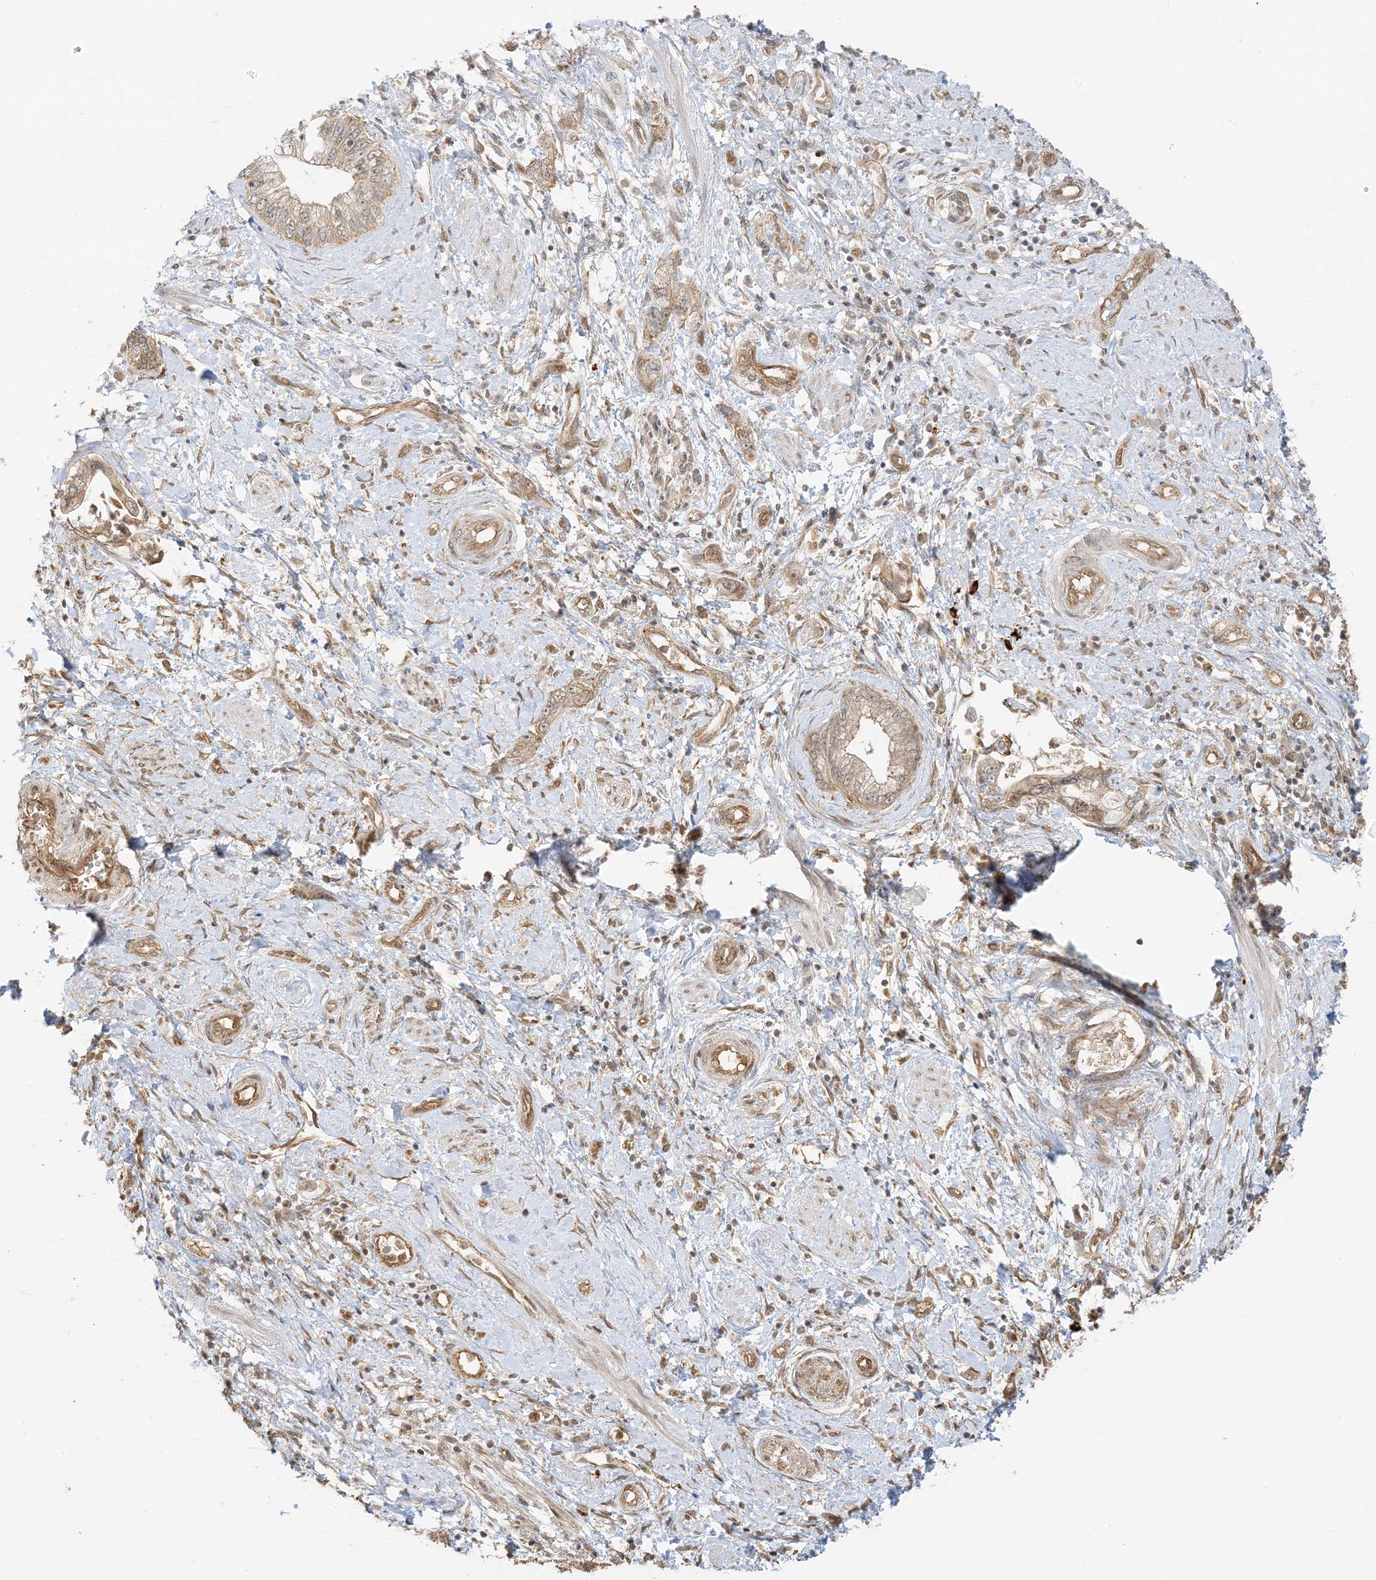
{"staining": {"intensity": "weak", "quantity": ">75%", "location": "cytoplasmic/membranous"}, "tissue": "pancreatic cancer", "cell_type": "Tumor cells", "image_type": "cancer", "snomed": [{"axis": "morphology", "description": "Adenocarcinoma, NOS"}, {"axis": "topography", "description": "Pancreas"}], "caption": "This is a histology image of IHC staining of pancreatic cancer, which shows weak positivity in the cytoplasmic/membranous of tumor cells.", "gene": "UBAP2L", "patient": {"sex": "female", "age": 73}}